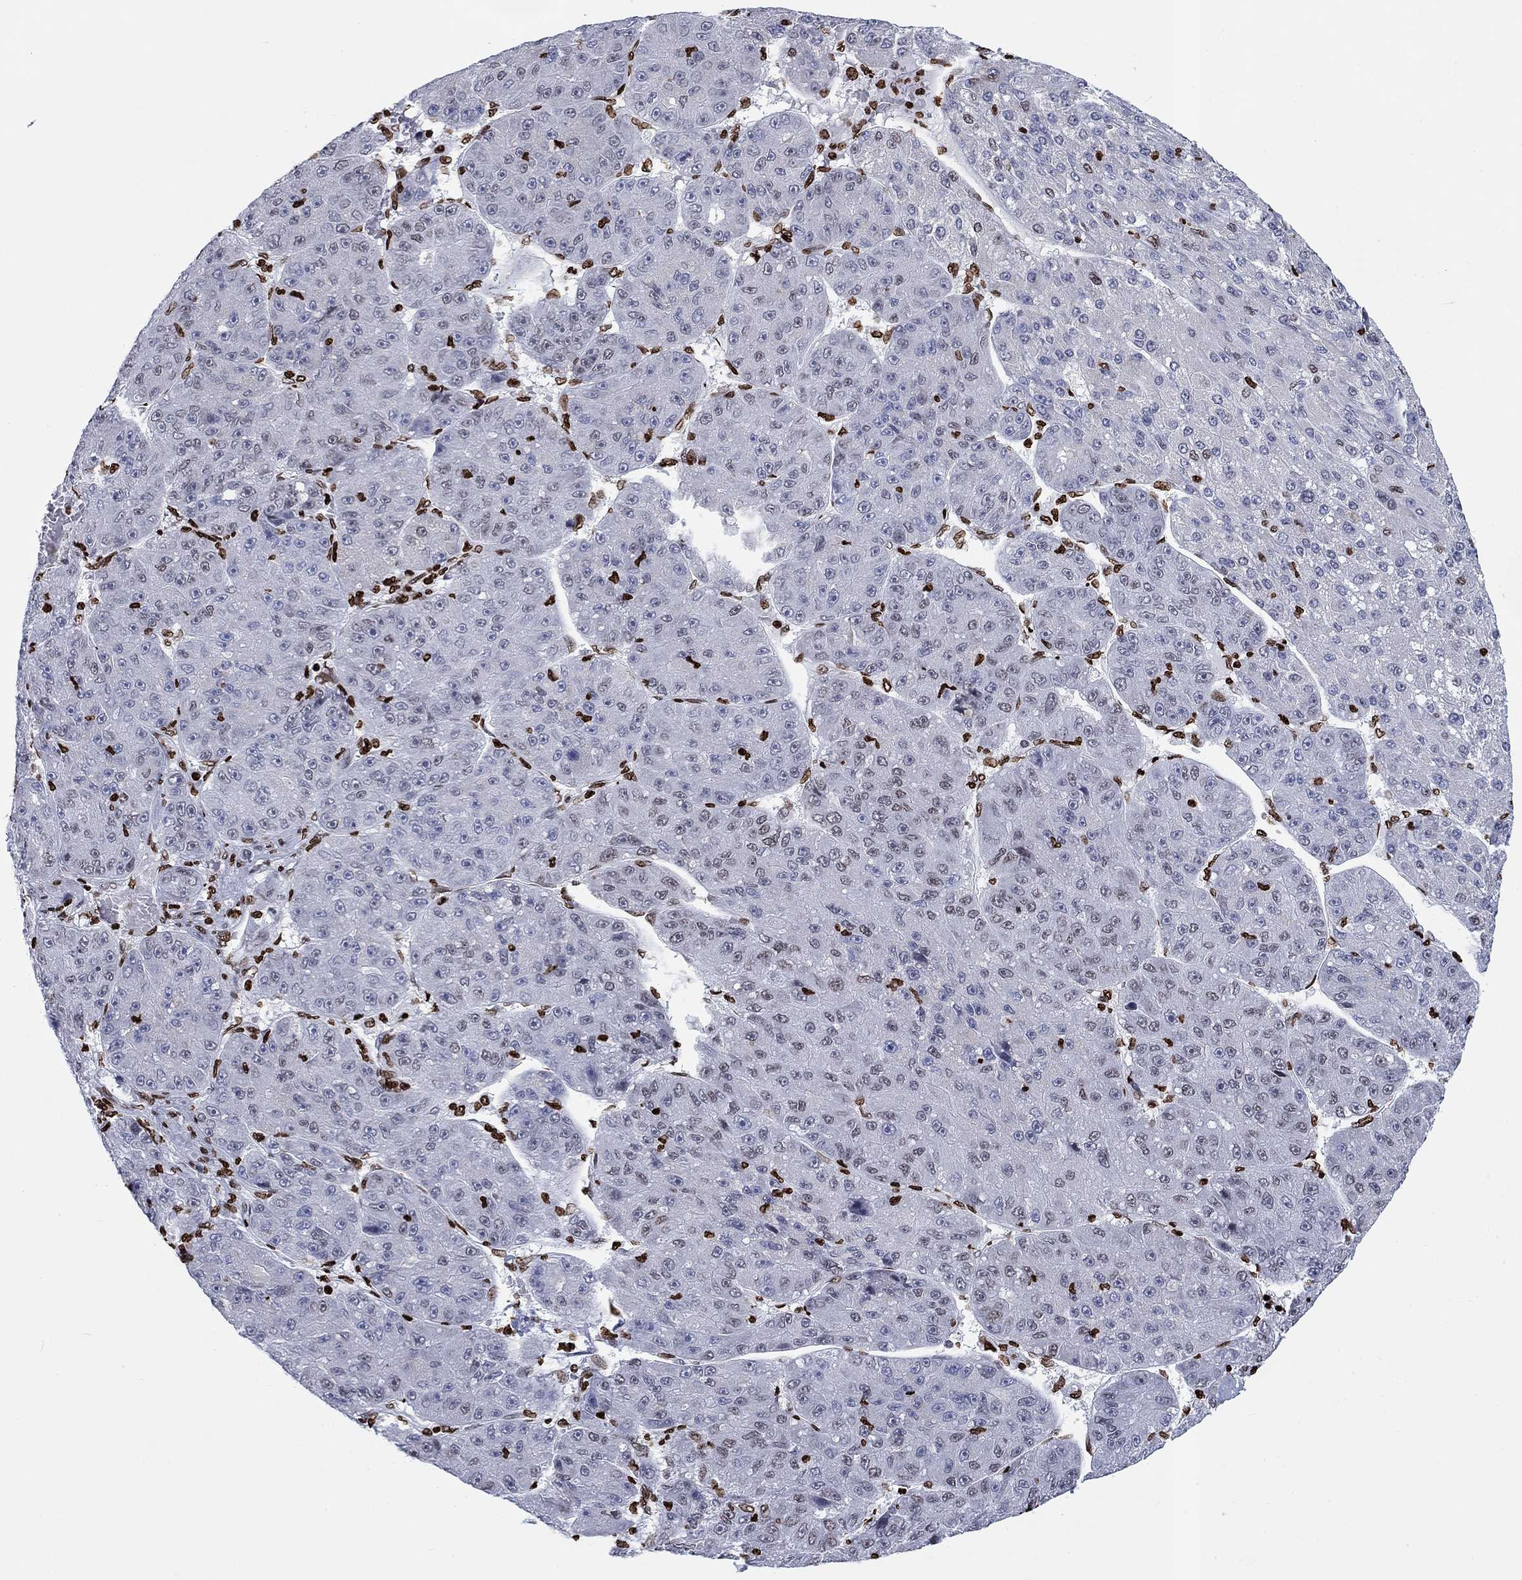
{"staining": {"intensity": "weak", "quantity": "25%-75%", "location": "nuclear"}, "tissue": "liver cancer", "cell_type": "Tumor cells", "image_type": "cancer", "snomed": [{"axis": "morphology", "description": "Carcinoma, Hepatocellular, NOS"}, {"axis": "topography", "description": "Liver"}], "caption": "Liver cancer stained with immunohistochemistry (IHC) exhibits weak nuclear staining in approximately 25%-75% of tumor cells.", "gene": "H1-5", "patient": {"sex": "male", "age": 67}}